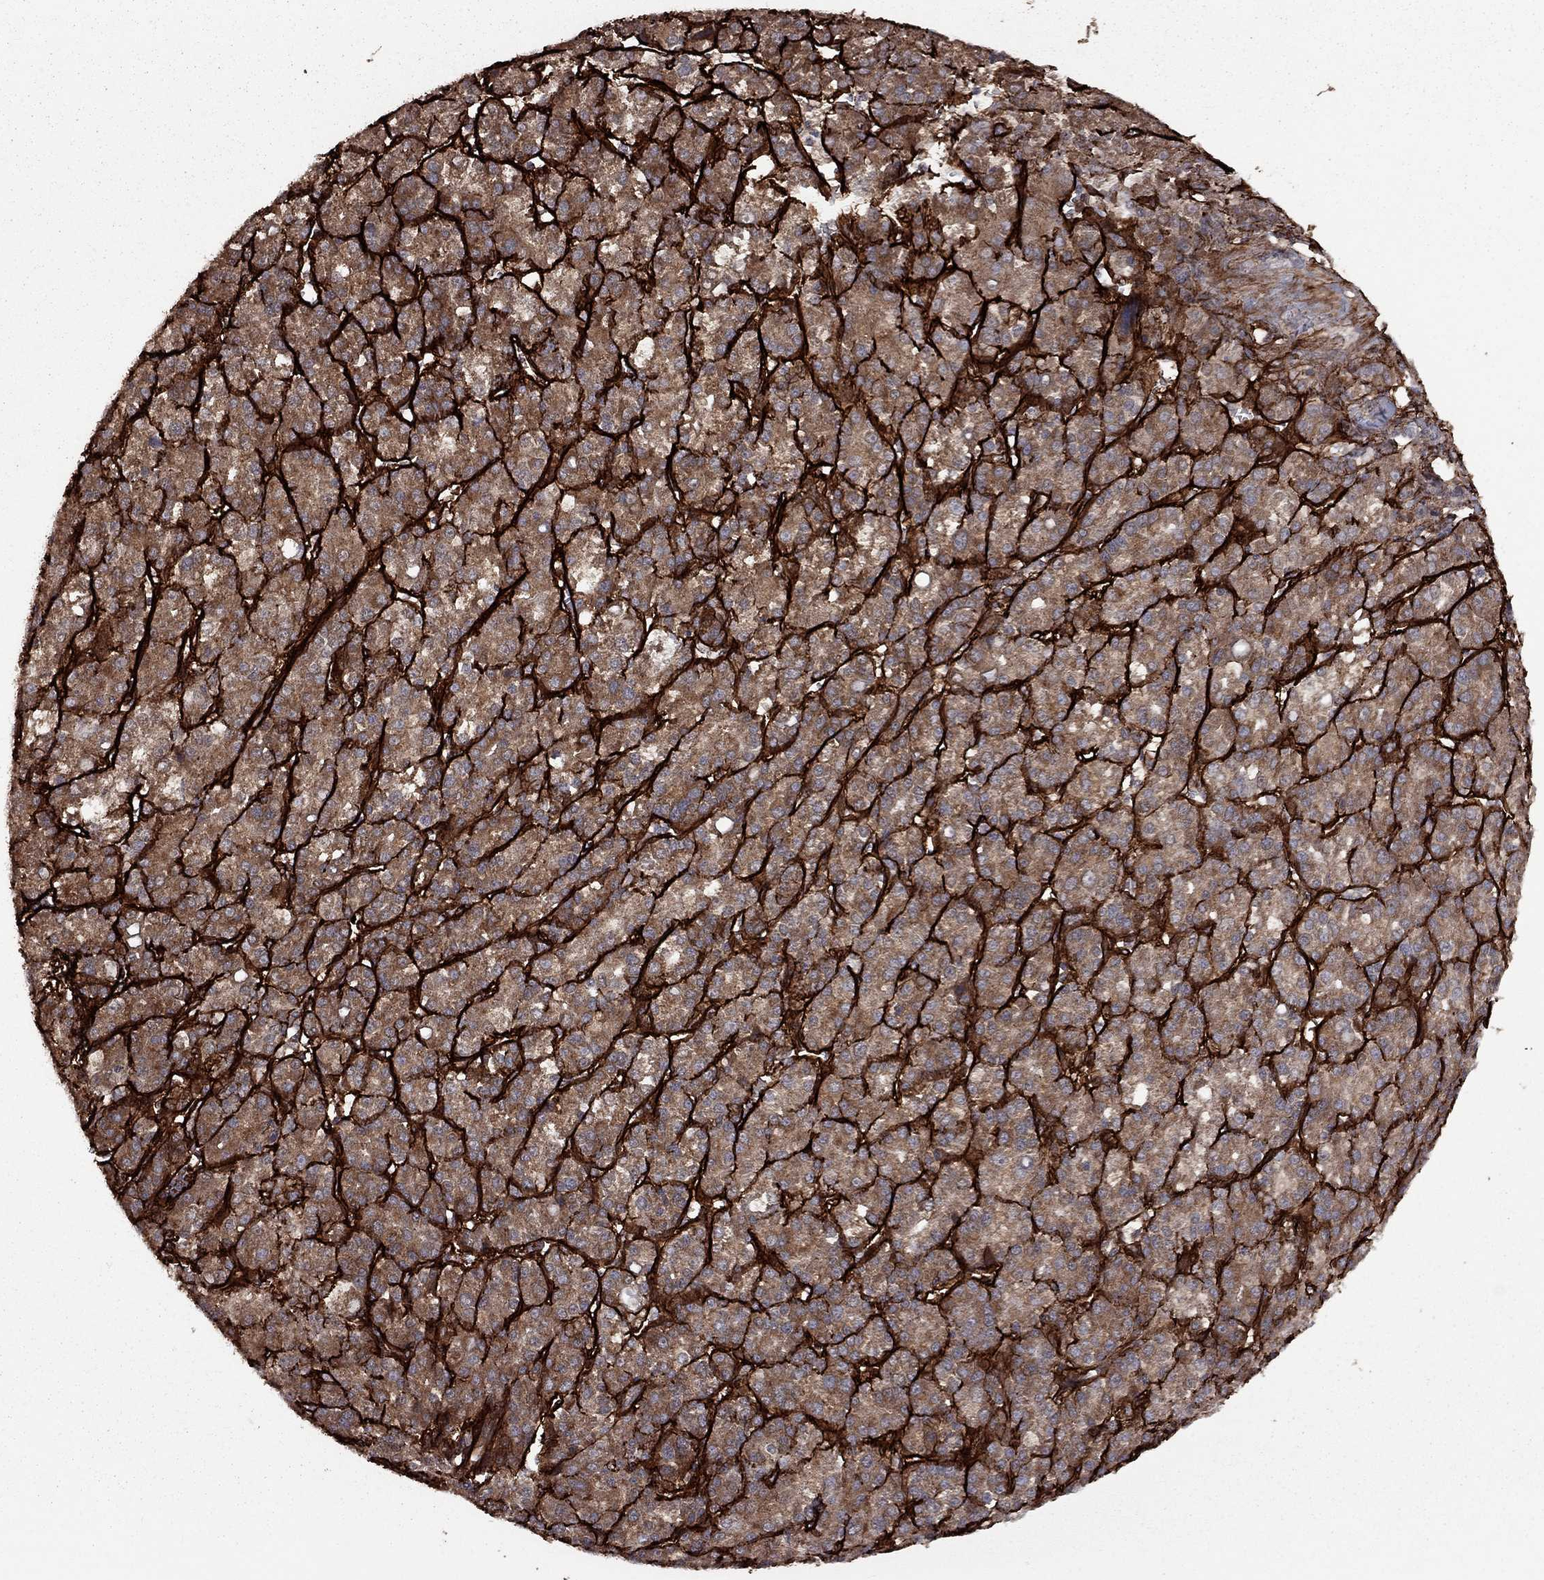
{"staining": {"intensity": "moderate", "quantity": ">75%", "location": "cytoplasmic/membranous"}, "tissue": "liver cancer", "cell_type": "Tumor cells", "image_type": "cancer", "snomed": [{"axis": "morphology", "description": "Carcinoma, Hepatocellular, NOS"}, {"axis": "topography", "description": "Liver"}], "caption": "A brown stain shows moderate cytoplasmic/membranous staining of a protein in liver cancer (hepatocellular carcinoma) tumor cells.", "gene": "COL18A1", "patient": {"sex": "female", "age": 60}}